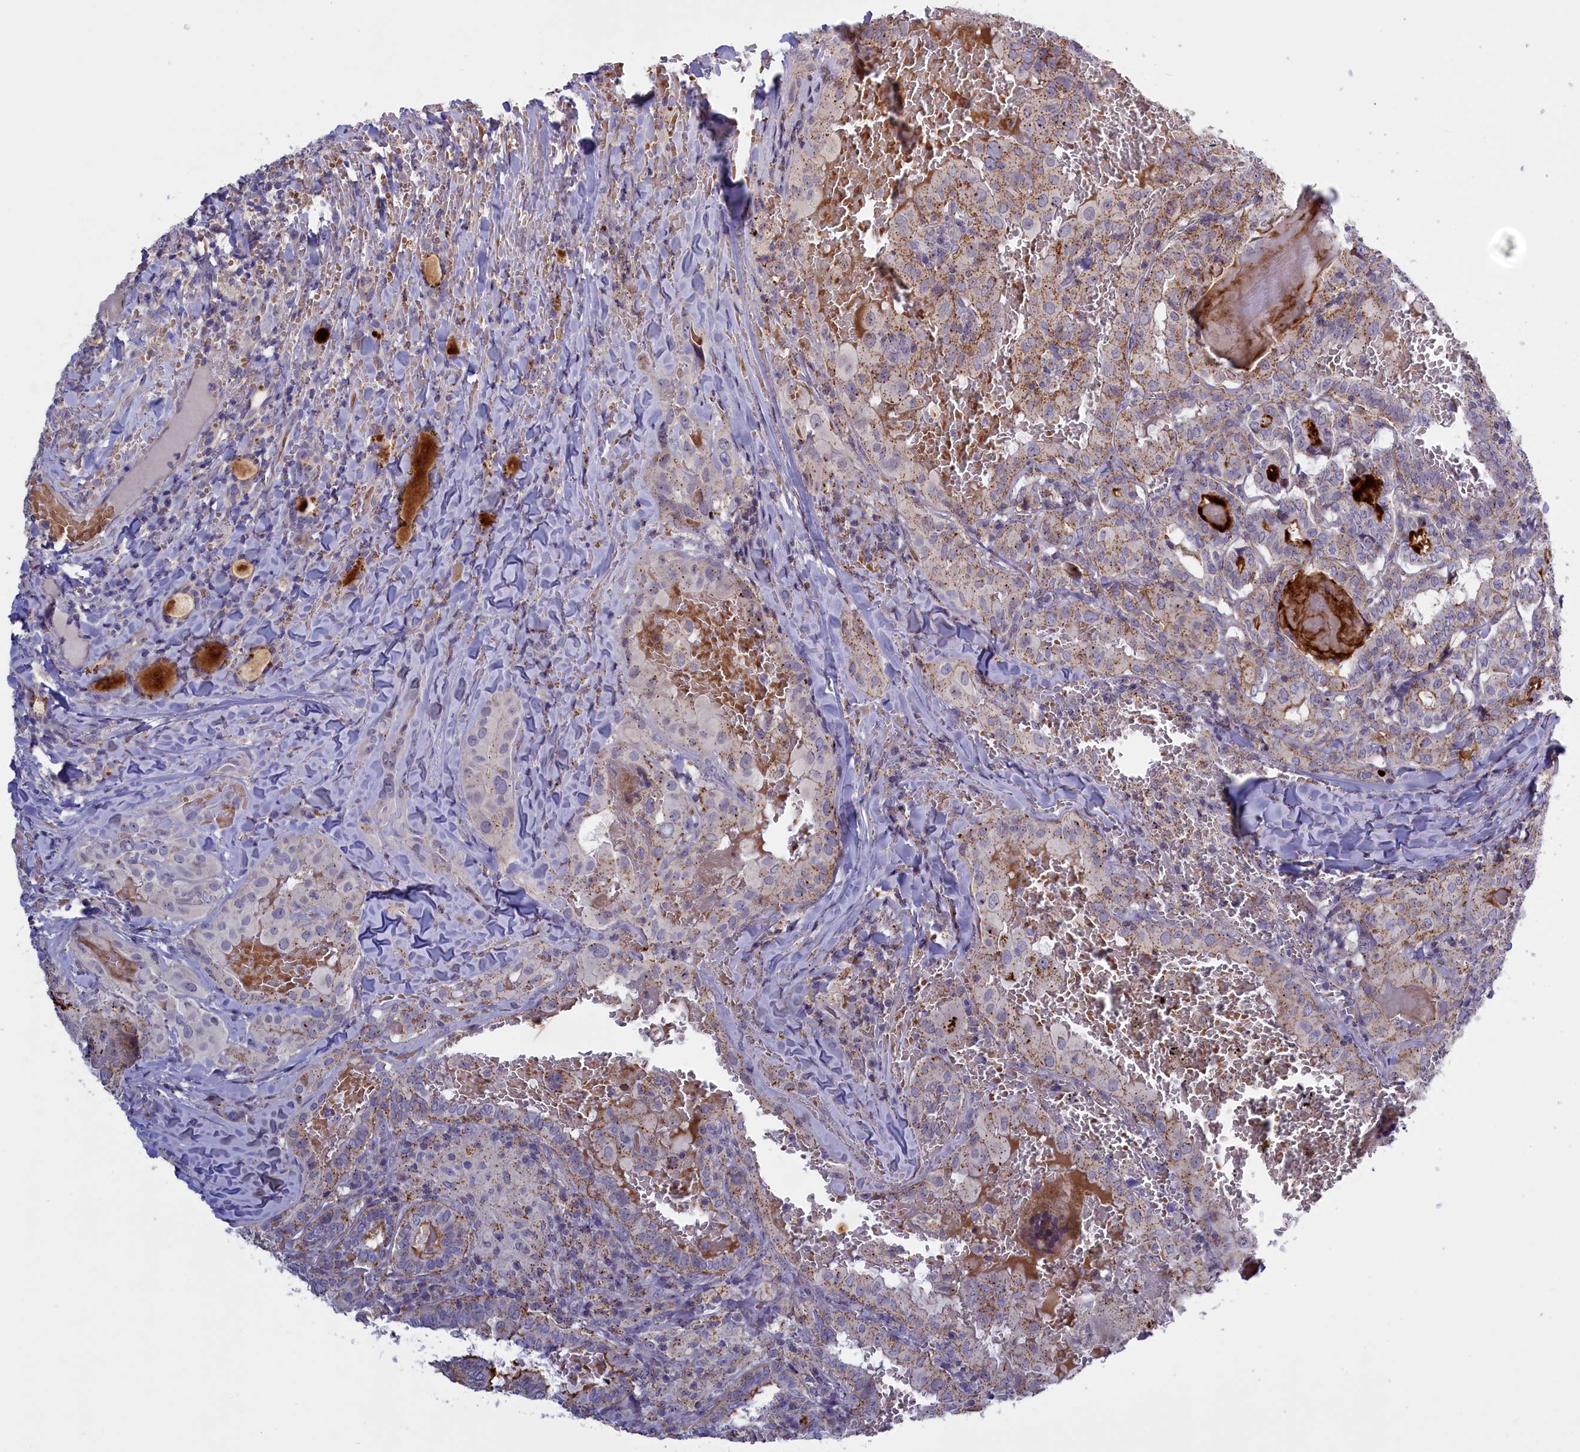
{"staining": {"intensity": "weak", "quantity": "25%-75%", "location": "cytoplasmic/membranous"}, "tissue": "thyroid cancer", "cell_type": "Tumor cells", "image_type": "cancer", "snomed": [{"axis": "morphology", "description": "Papillary adenocarcinoma, NOS"}, {"axis": "topography", "description": "Thyroid gland"}], "caption": "An image showing weak cytoplasmic/membranous expression in approximately 25%-75% of tumor cells in thyroid cancer, as visualized by brown immunohistochemical staining.", "gene": "HYKK", "patient": {"sex": "female", "age": 72}}